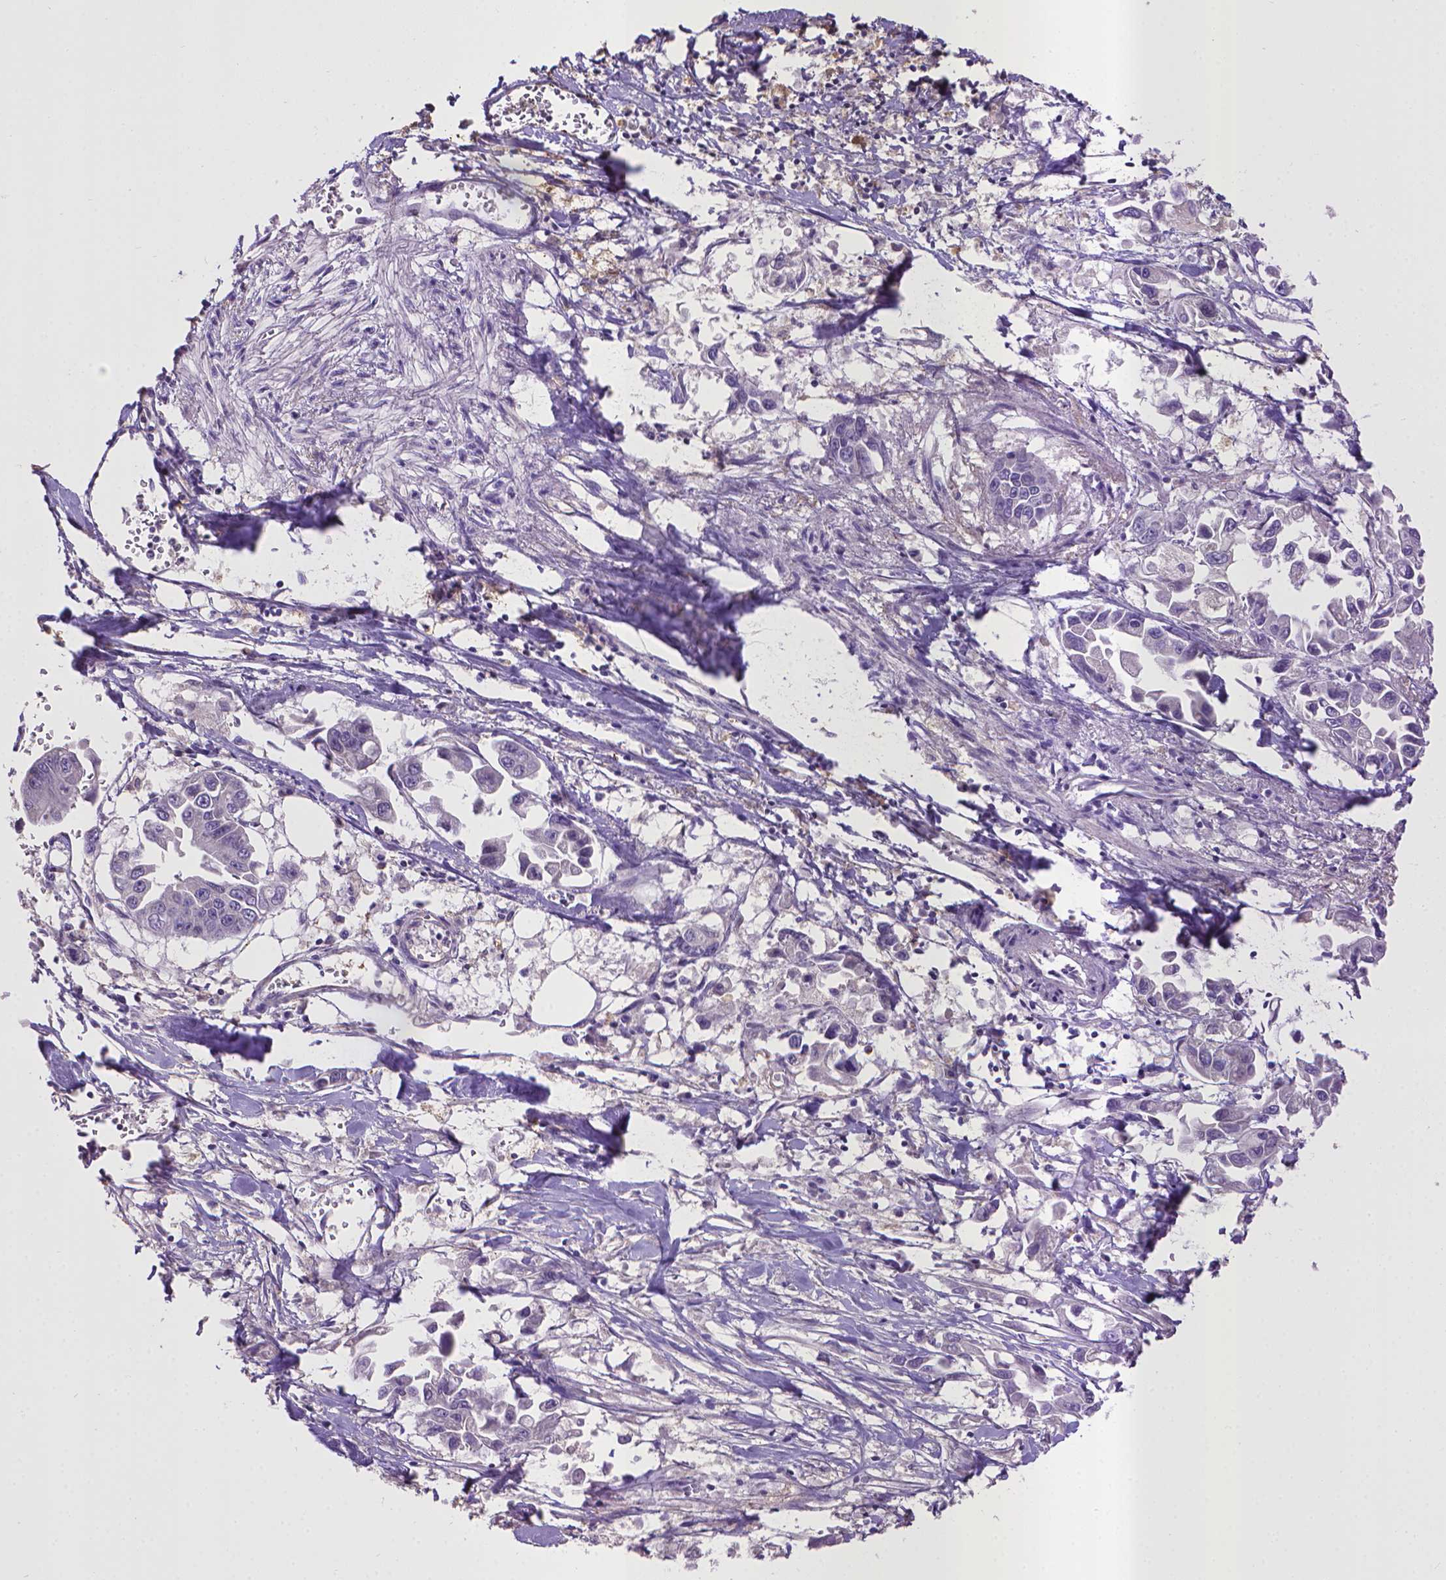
{"staining": {"intensity": "negative", "quantity": "none", "location": "none"}, "tissue": "pancreatic cancer", "cell_type": "Tumor cells", "image_type": "cancer", "snomed": [{"axis": "morphology", "description": "Adenocarcinoma, NOS"}, {"axis": "topography", "description": "Pancreas"}], "caption": "The histopathology image demonstrates no significant expression in tumor cells of pancreatic cancer (adenocarcinoma).", "gene": "CPM", "patient": {"sex": "female", "age": 83}}